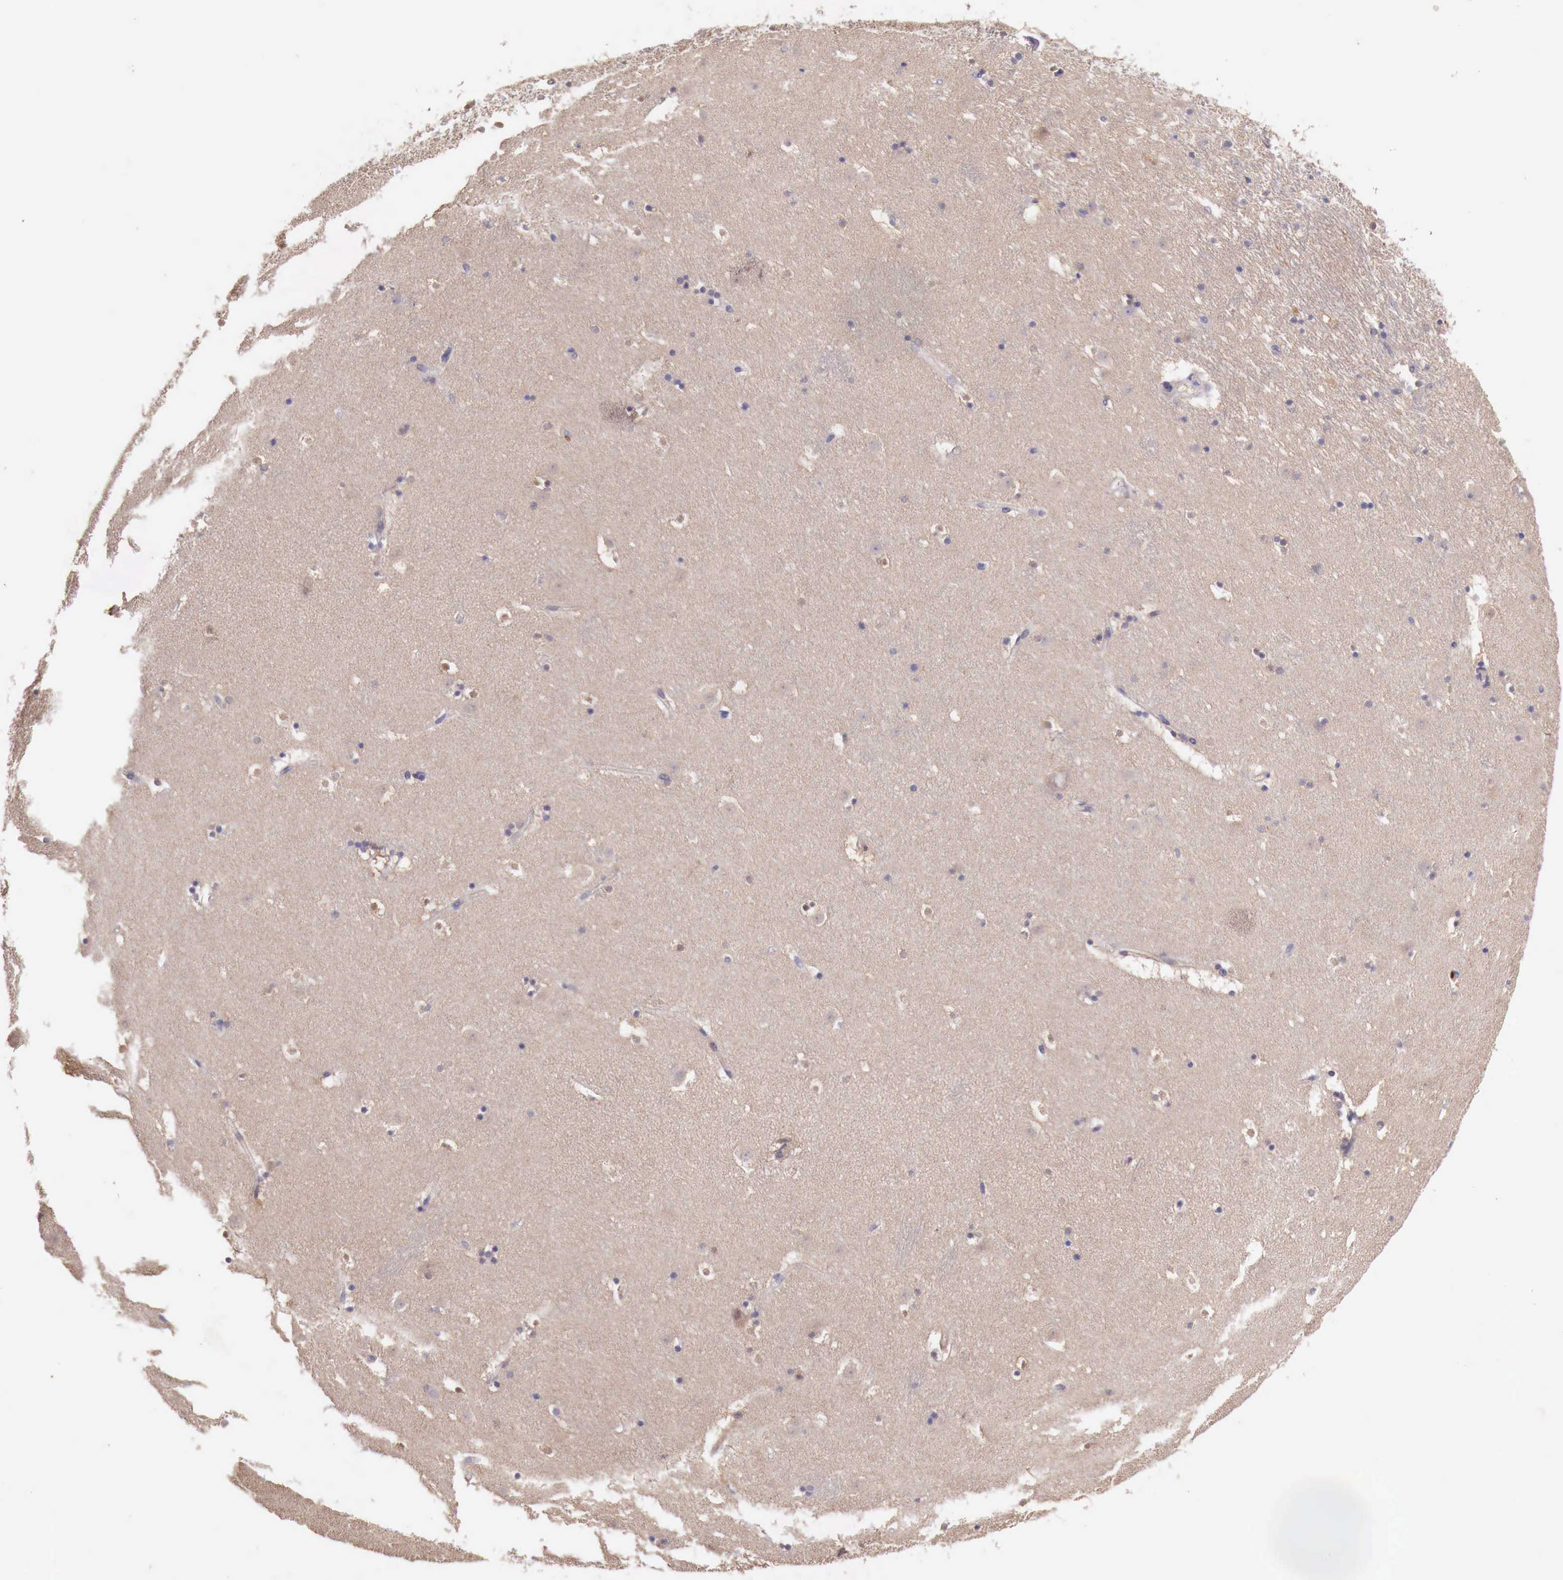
{"staining": {"intensity": "negative", "quantity": "none", "location": "none"}, "tissue": "caudate", "cell_type": "Glial cells", "image_type": "normal", "snomed": [{"axis": "morphology", "description": "Normal tissue, NOS"}, {"axis": "topography", "description": "Lateral ventricle wall"}], "caption": "This is an immunohistochemistry histopathology image of unremarkable human caudate. There is no staining in glial cells.", "gene": "GAB2", "patient": {"sex": "male", "age": 45}}